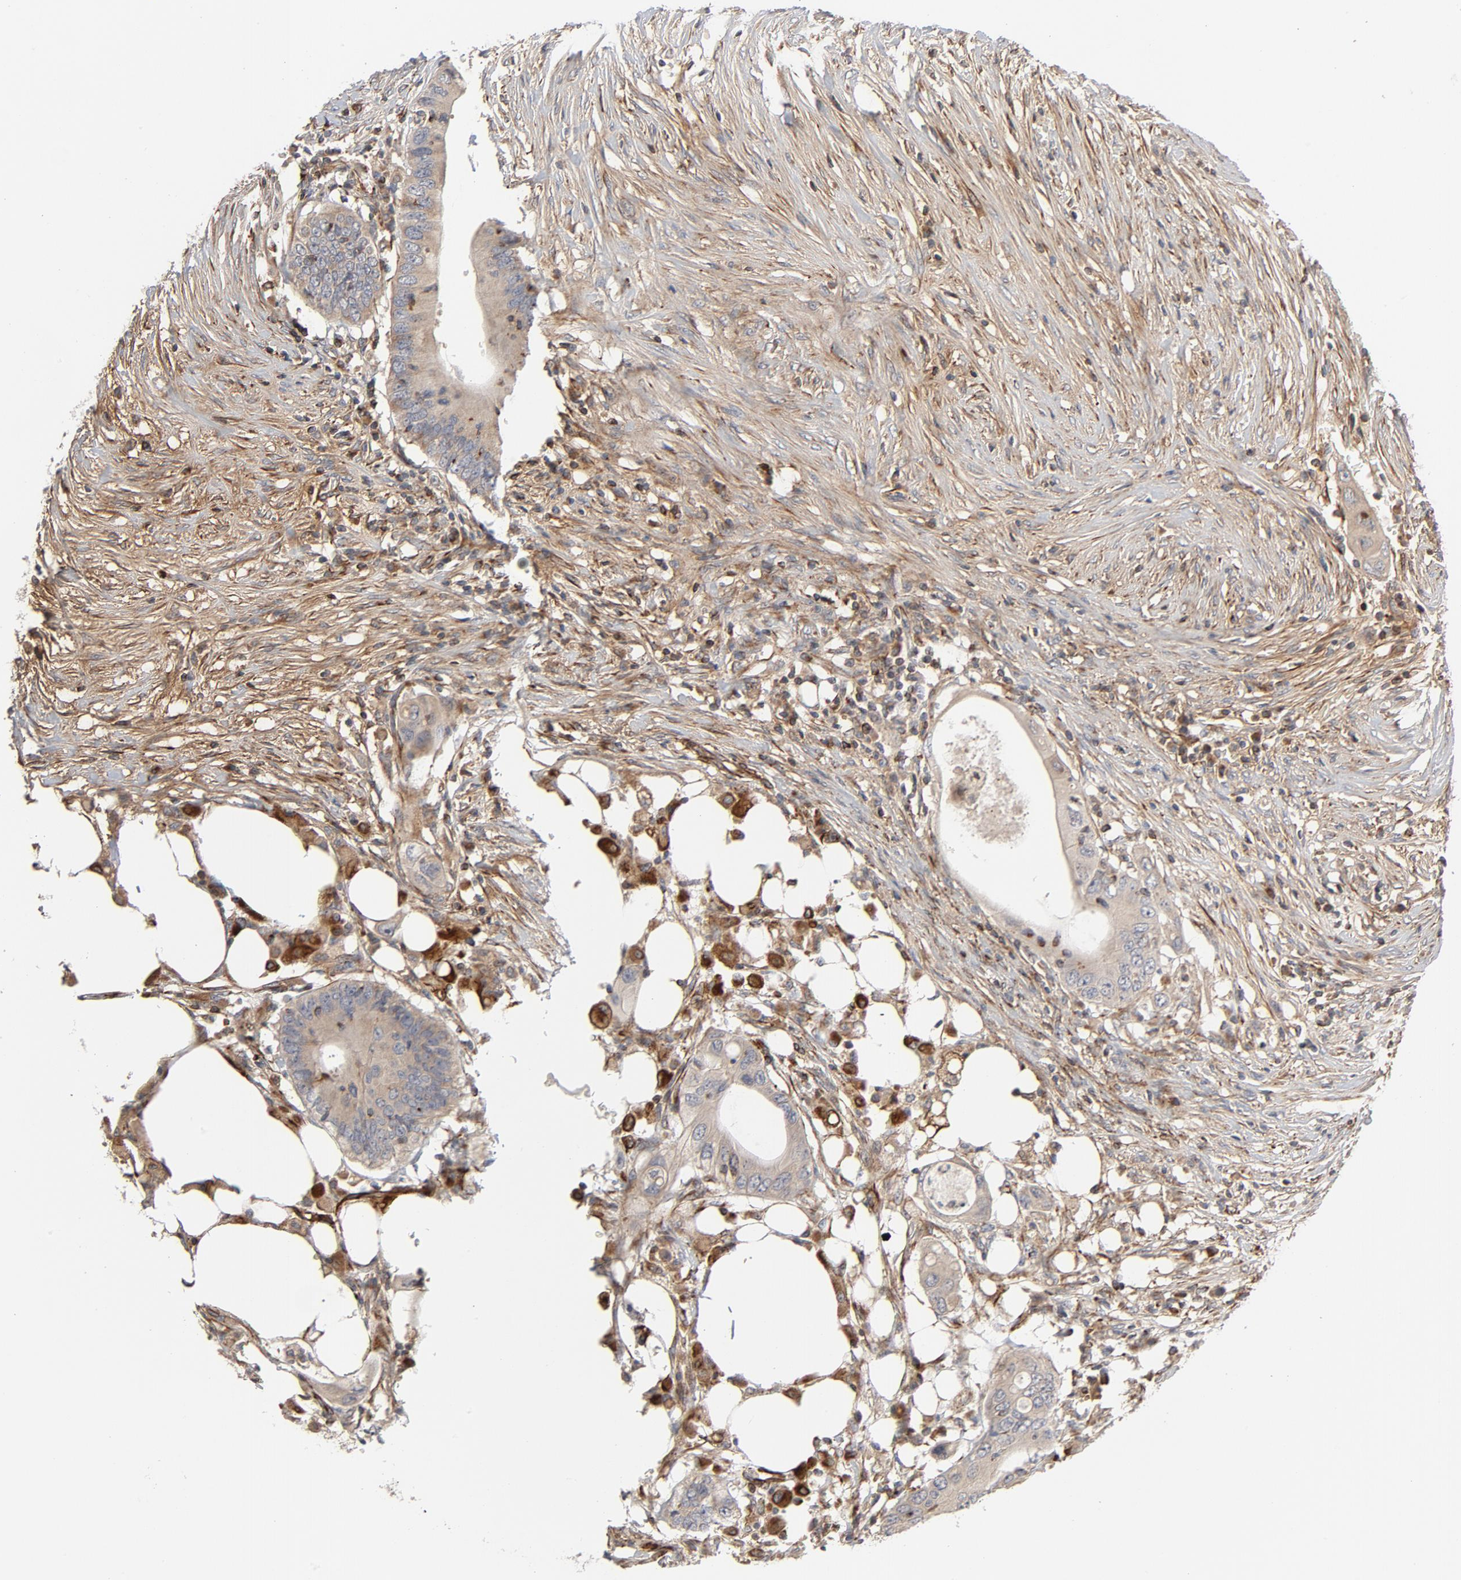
{"staining": {"intensity": "moderate", "quantity": ">75%", "location": "cytoplasmic/membranous"}, "tissue": "colorectal cancer", "cell_type": "Tumor cells", "image_type": "cancer", "snomed": [{"axis": "morphology", "description": "Adenocarcinoma, NOS"}, {"axis": "topography", "description": "Colon"}], "caption": "A brown stain labels moderate cytoplasmic/membranous positivity of a protein in adenocarcinoma (colorectal) tumor cells. (Brightfield microscopy of DAB IHC at high magnification).", "gene": "FAM118A", "patient": {"sex": "male", "age": 71}}